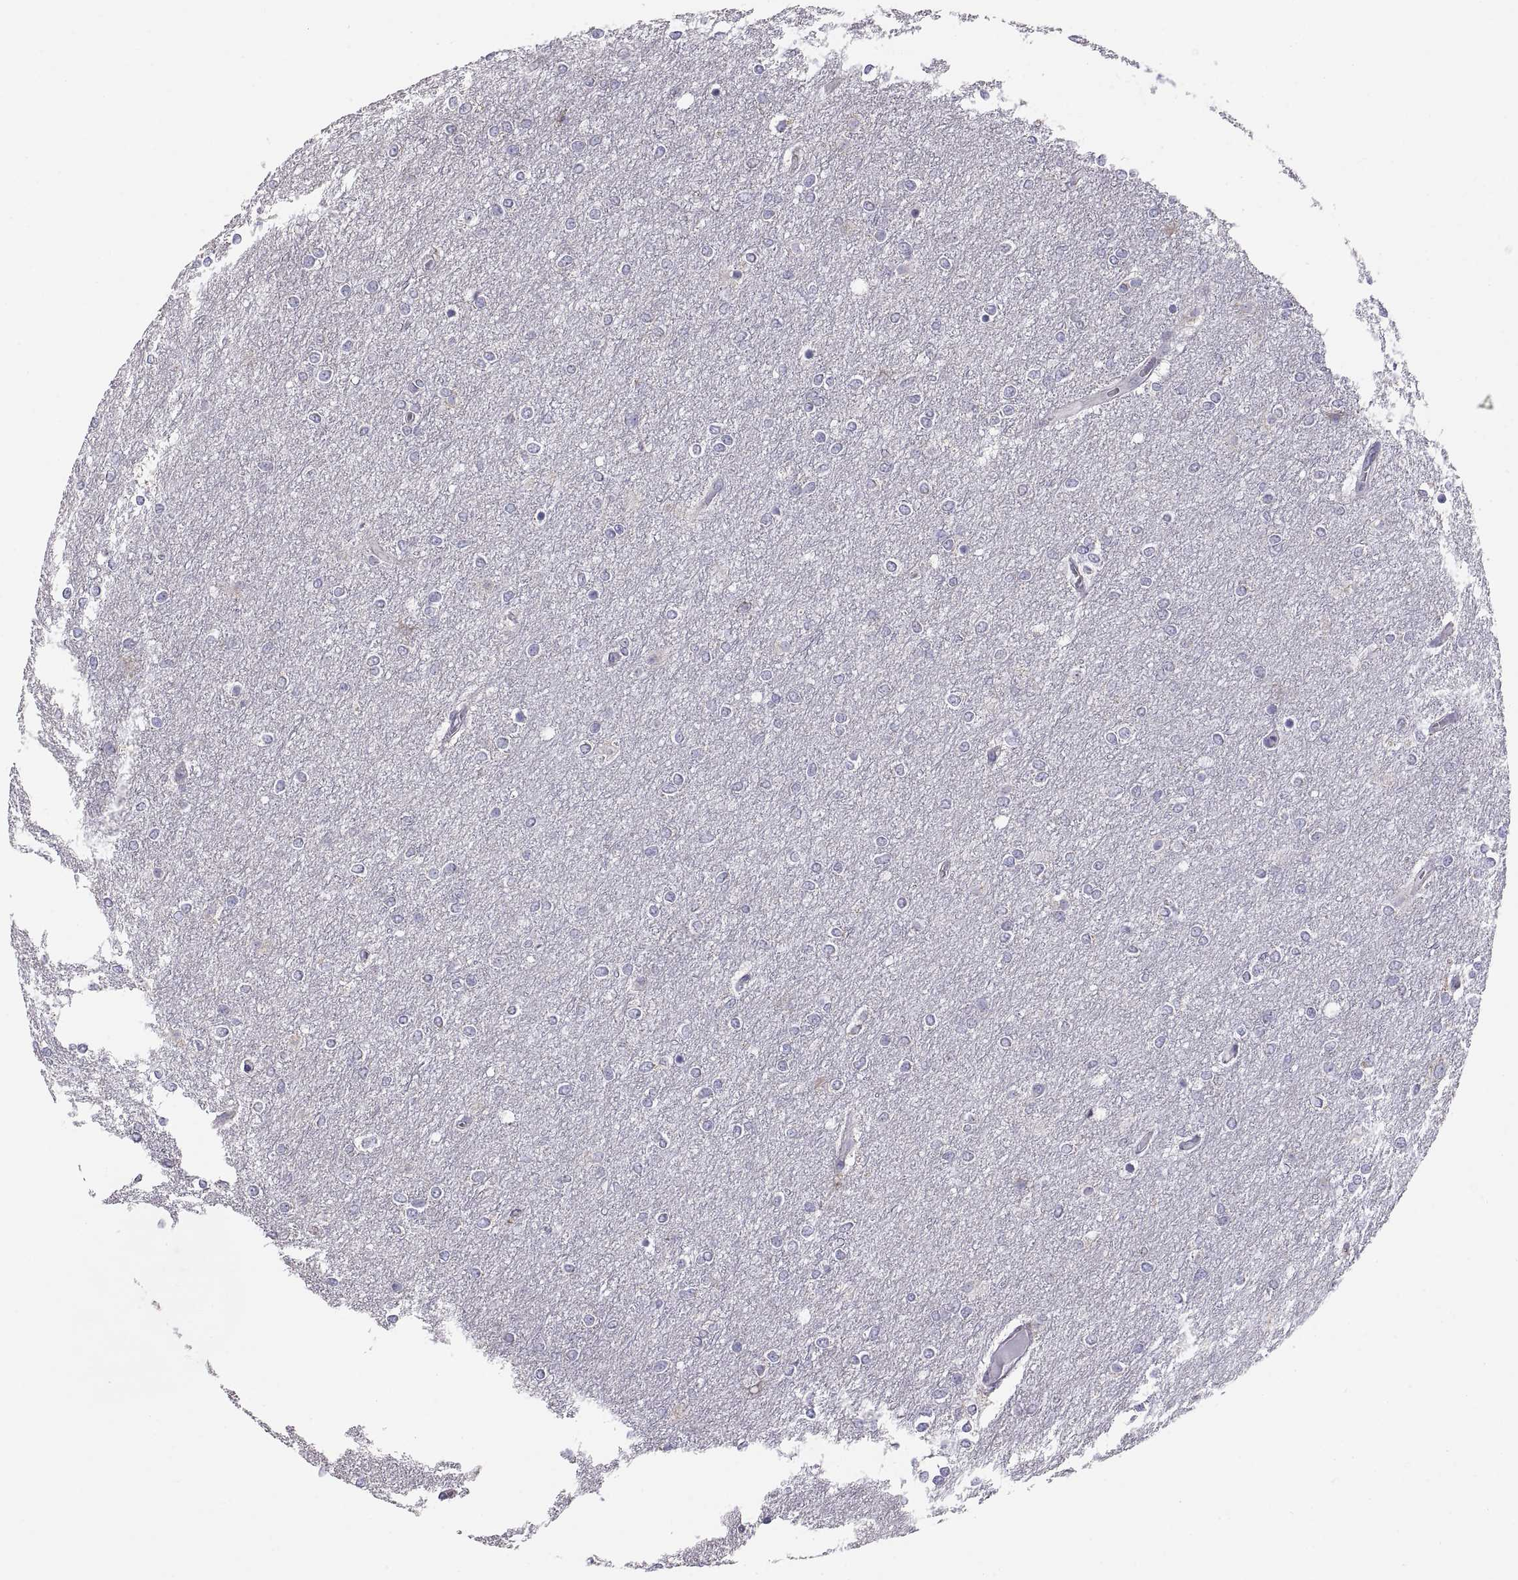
{"staining": {"intensity": "negative", "quantity": "none", "location": "none"}, "tissue": "glioma", "cell_type": "Tumor cells", "image_type": "cancer", "snomed": [{"axis": "morphology", "description": "Glioma, malignant, High grade"}, {"axis": "topography", "description": "Brain"}], "caption": "The image demonstrates no significant staining in tumor cells of malignant glioma (high-grade).", "gene": "TNNC1", "patient": {"sex": "female", "age": 61}}